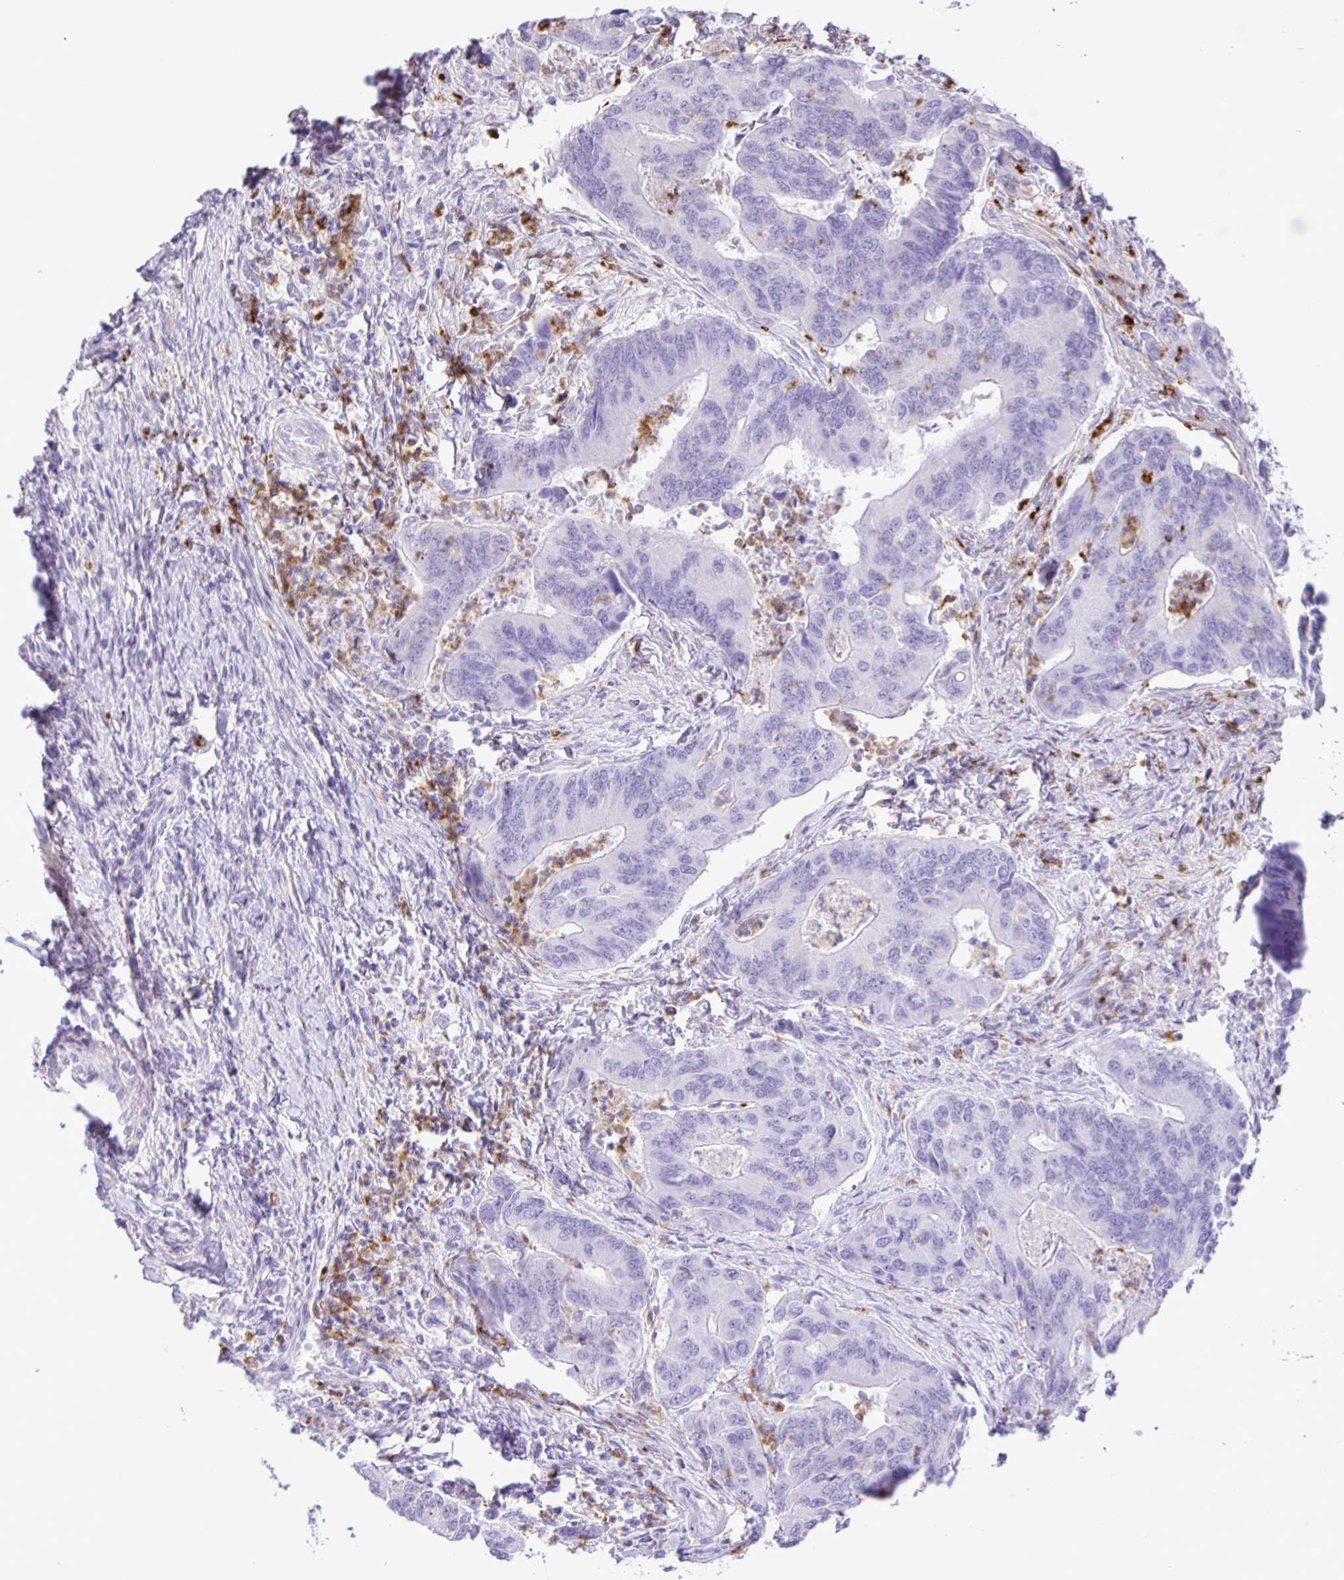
{"staining": {"intensity": "negative", "quantity": "none", "location": "none"}, "tissue": "colorectal cancer", "cell_type": "Tumor cells", "image_type": "cancer", "snomed": [{"axis": "morphology", "description": "Adenocarcinoma, NOS"}, {"axis": "topography", "description": "Colon"}], "caption": "Micrograph shows no protein positivity in tumor cells of colorectal adenocarcinoma tissue. (DAB (3,3'-diaminobenzidine) immunohistochemistry (IHC) with hematoxylin counter stain).", "gene": "ADCK1", "patient": {"sex": "female", "age": 67}}